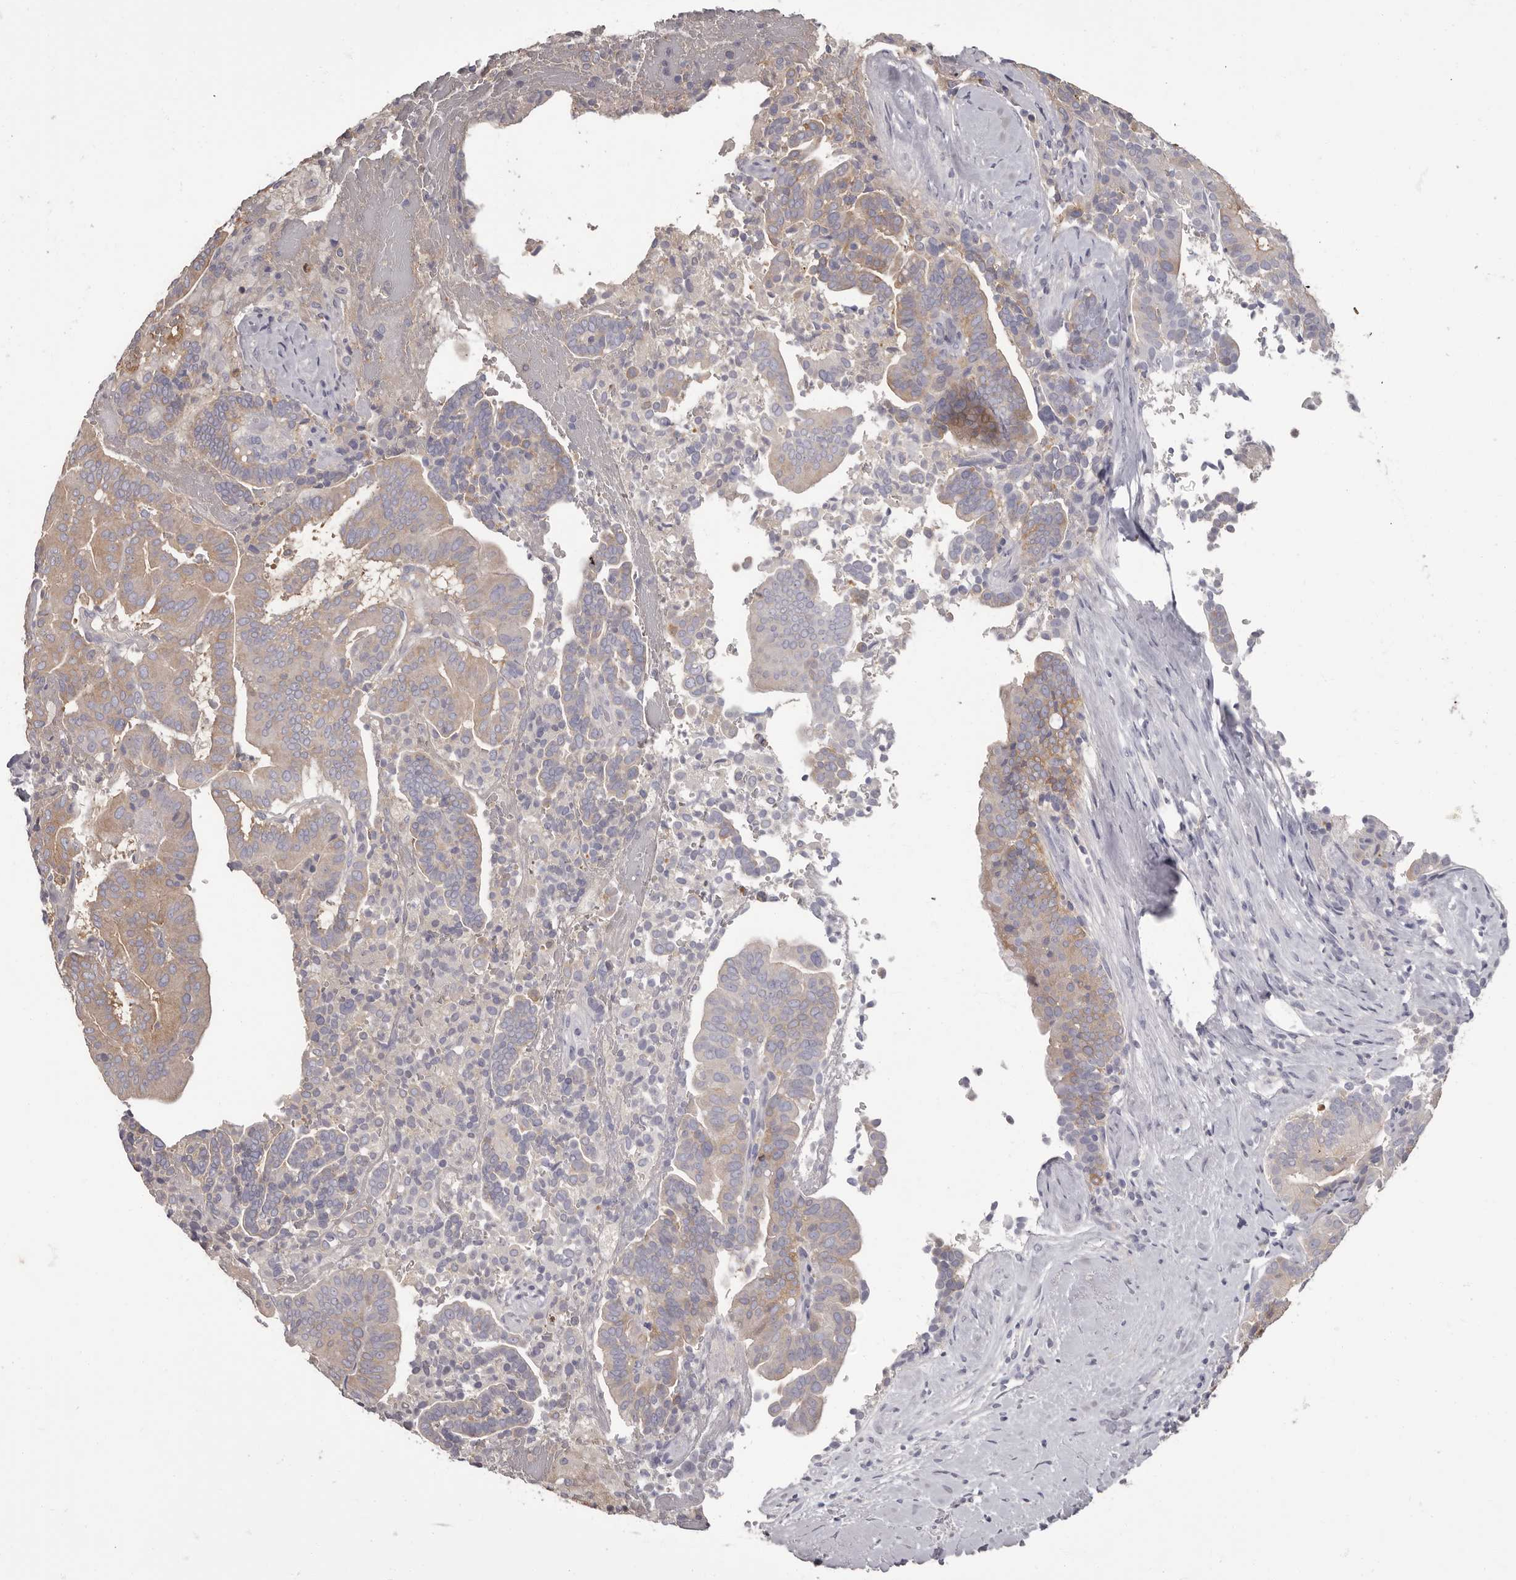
{"staining": {"intensity": "weak", "quantity": "<25%", "location": "cytoplasmic/membranous"}, "tissue": "liver cancer", "cell_type": "Tumor cells", "image_type": "cancer", "snomed": [{"axis": "morphology", "description": "Cholangiocarcinoma"}, {"axis": "topography", "description": "Liver"}], "caption": "A histopathology image of liver cancer stained for a protein displays no brown staining in tumor cells.", "gene": "APEH", "patient": {"sex": "female", "age": 75}}